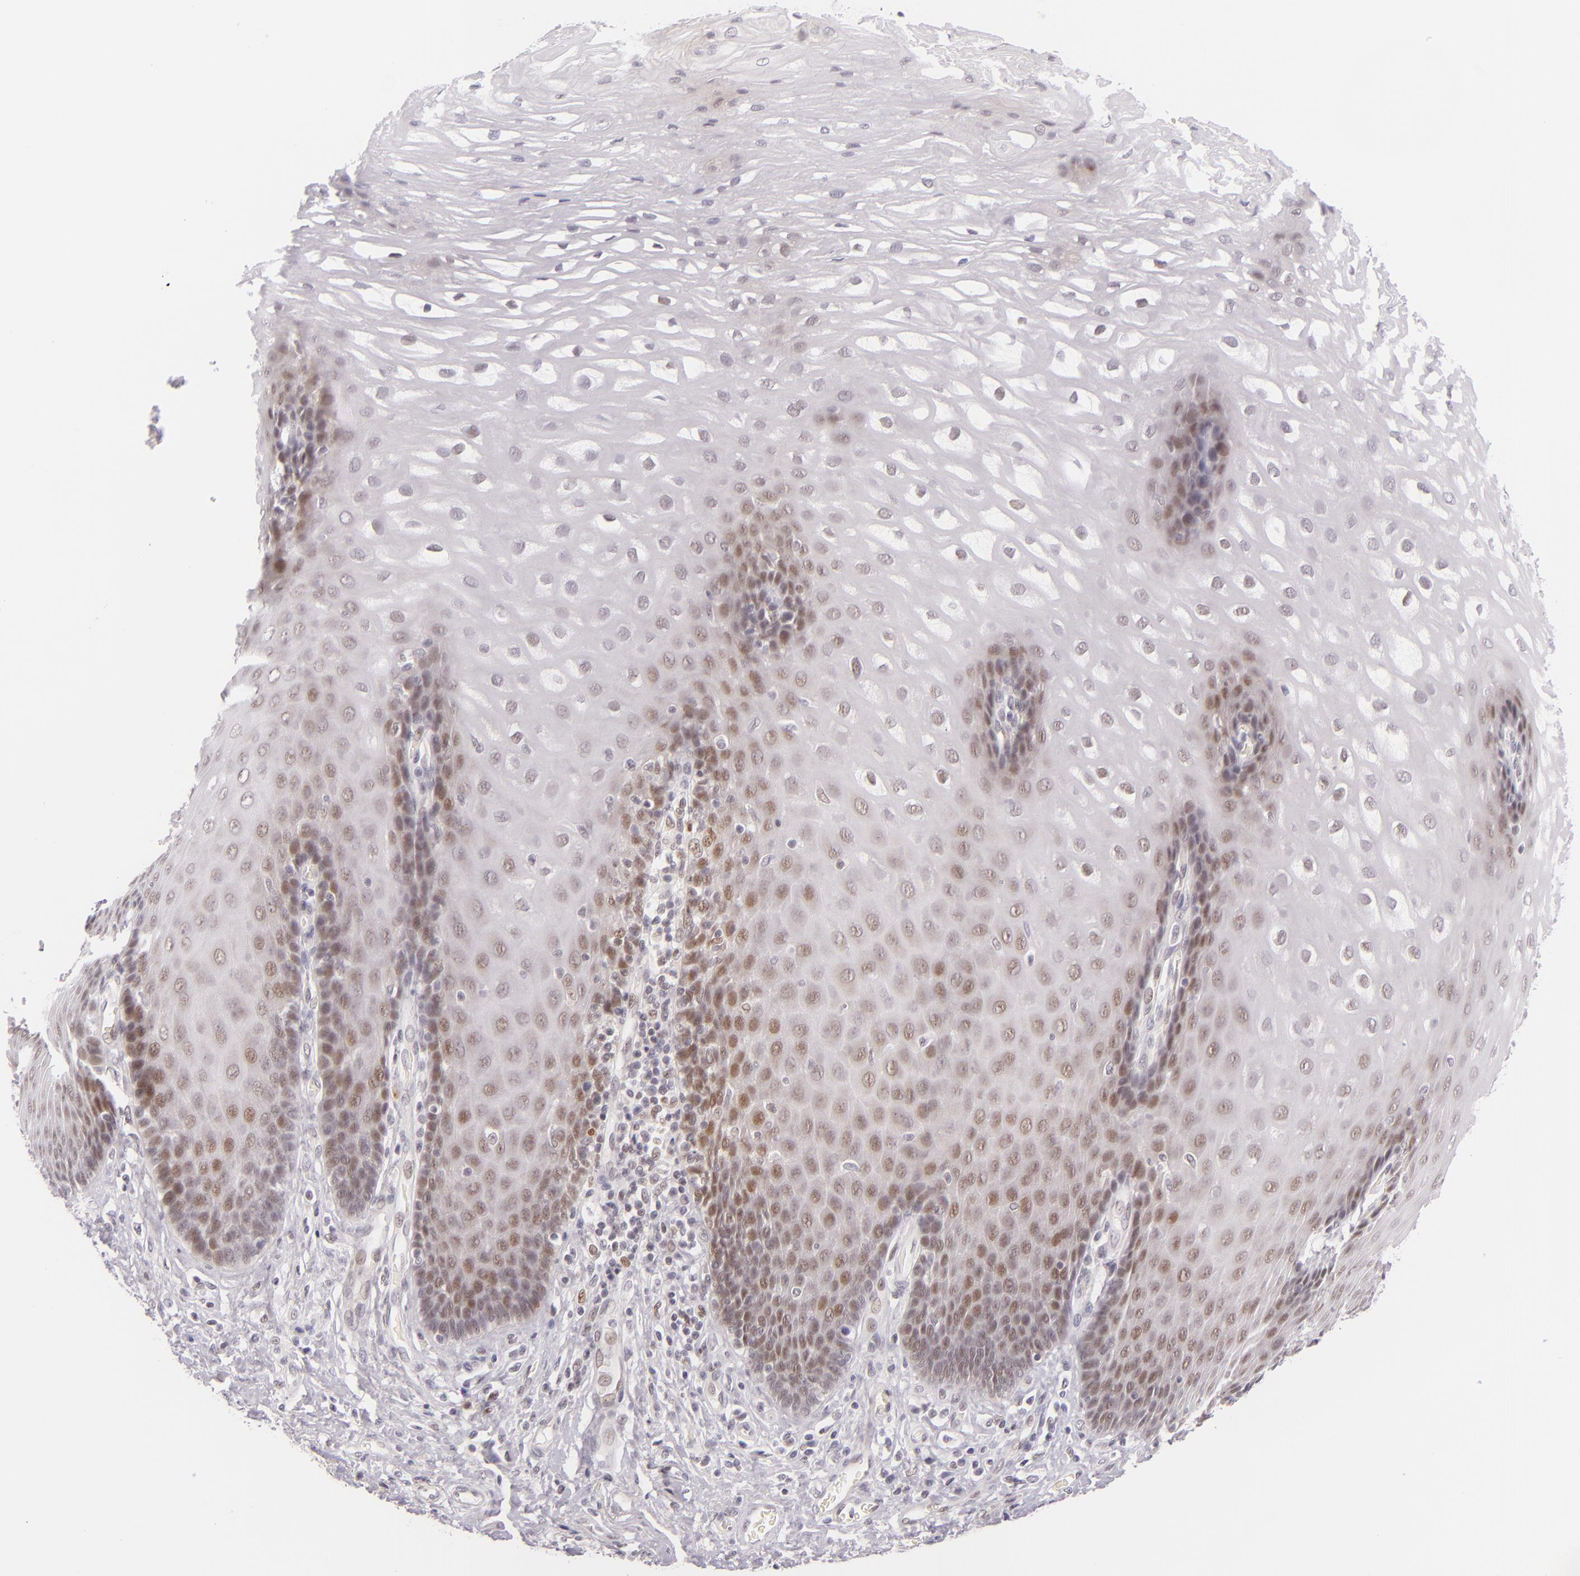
{"staining": {"intensity": "moderate", "quantity": "25%-75%", "location": "nuclear"}, "tissue": "esophagus", "cell_type": "Squamous epithelial cells", "image_type": "normal", "snomed": [{"axis": "morphology", "description": "Normal tissue, NOS"}, {"axis": "morphology", "description": "Adenocarcinoma, NOS"}, {"axis": "topography", "description": "Esophagus"}, {"axis": "topography", "description": "Stomach"}], "caption": "A medium amount of moderate nuclear staining is identified in about 25%-75% of squamous epithelial cells in unremarkable esophagus.", "gene": "BCL3", "patient": {"sex": "male", "age": 62}}